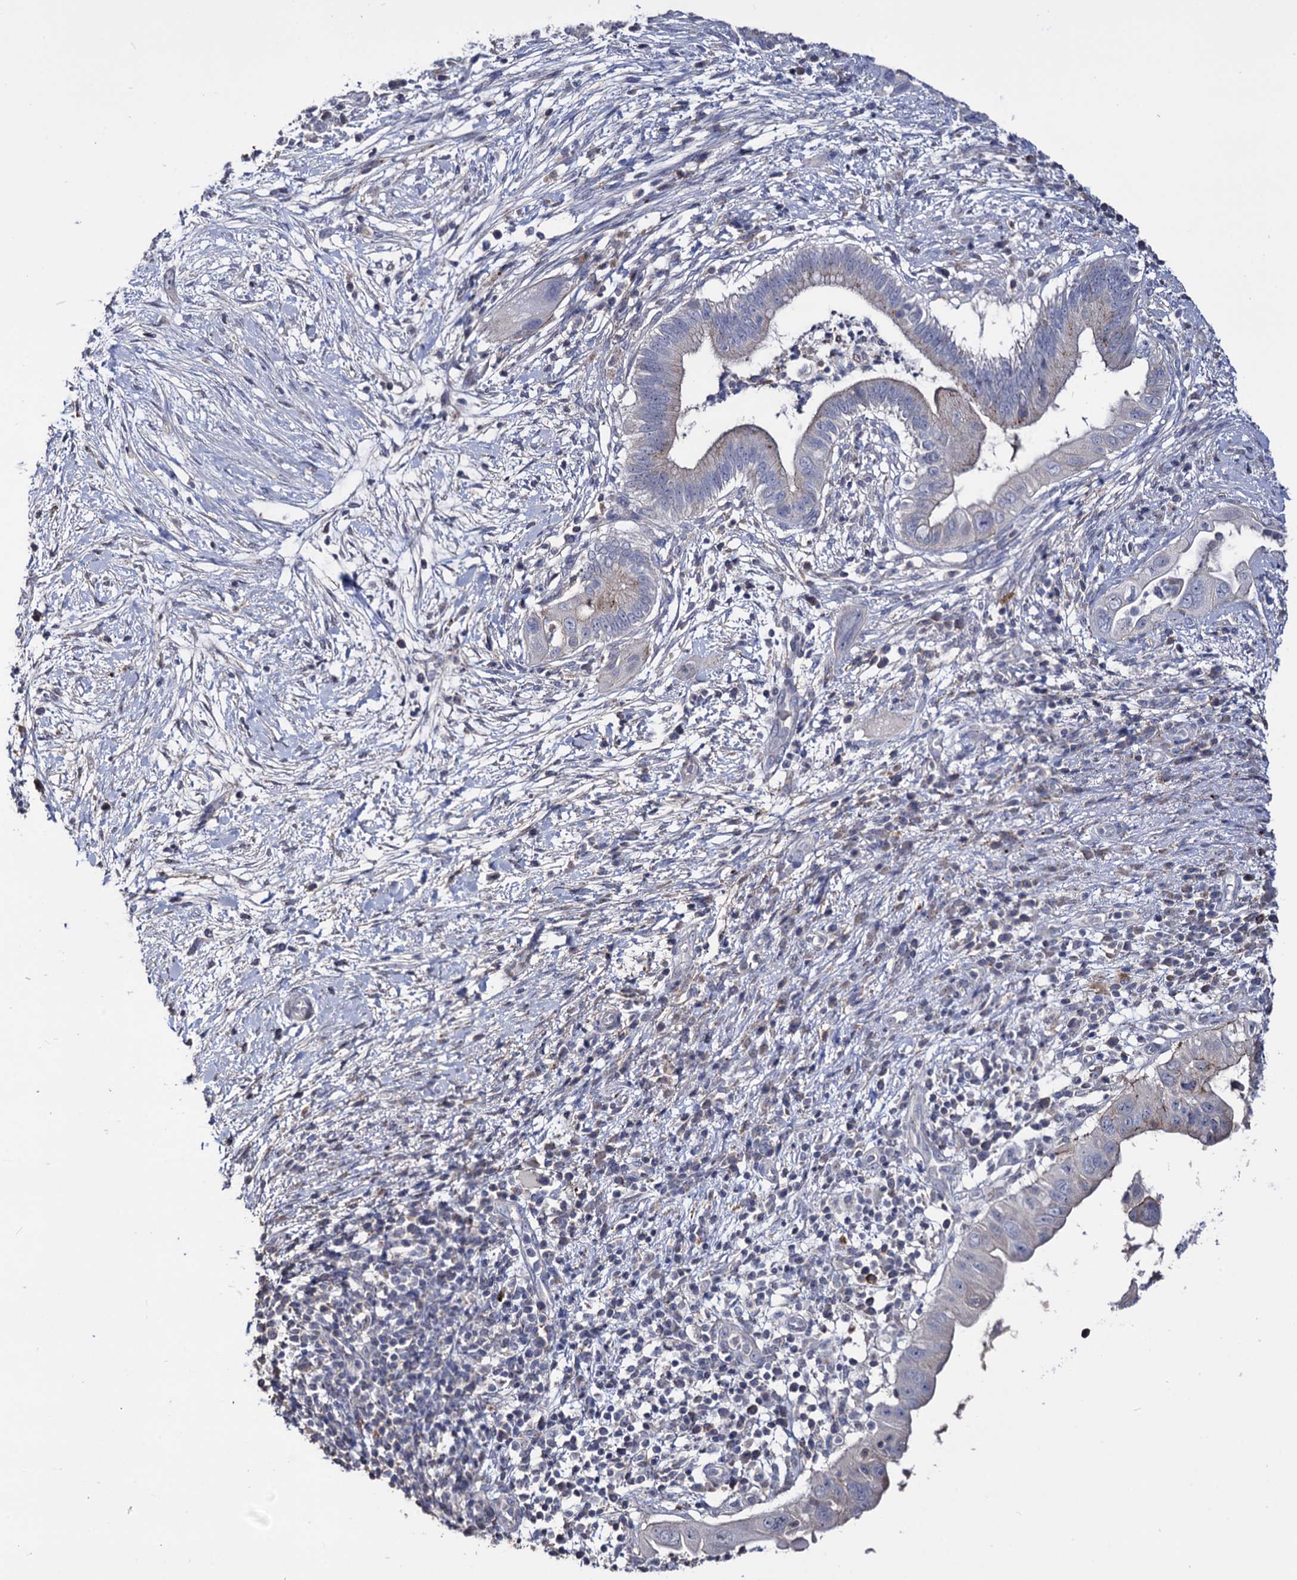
{"staining": {"intensity": "weak", "quantity": "<25%", "location": "cytoplasmic/membranous"}, "tissue": "pancreatic cancer", "cell_type": "Tumor cells", "image_type": "cancer", "snomed": [{"axis": "morphology", "description": "Adenocarcinoma, NOS"}, {"axis": "topography", "description": "Pancreas"}], "caption": "There is no significant expression in tumor cells of pancreatic cancer. Nuclei are stained in blue.", "gene": "MICAL2", "patient": {"sex": "male", "age": 68}}